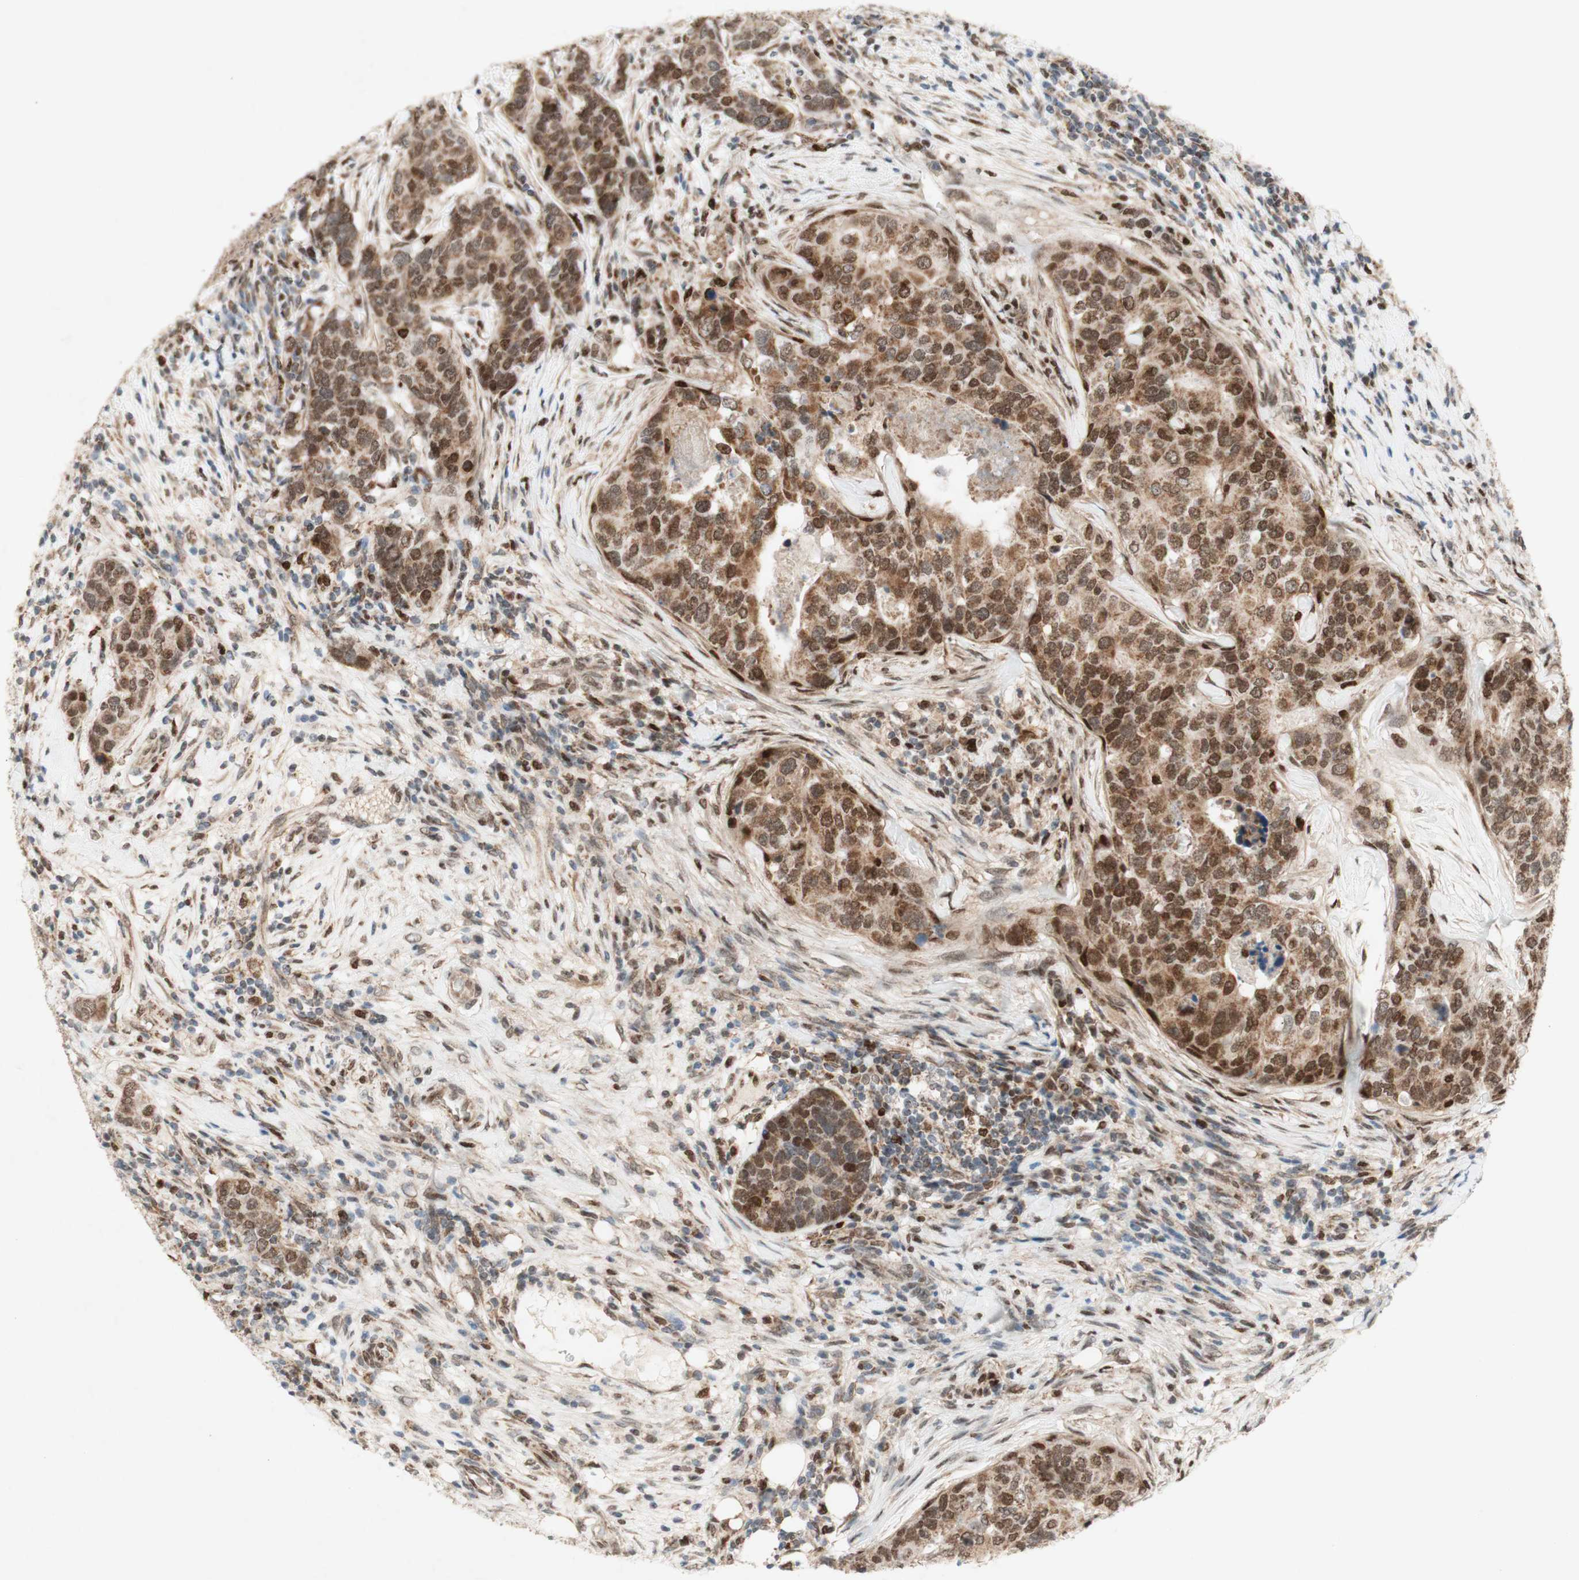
{"staining": {"intensity": "moderate", "quantity": "25%-75%", "location": "cytoplasmic/membranous,nuclear"}, "tissue": "breast cancer", "cell_type": "Tumor cells", "image_type": "cancer", "snomed": [{"axis": "morphology", "description": "Lobular carcinoma"}, {"axis": "topography", "description": "Breast"}], "caption": "Brown immunohistochemical staining in breast cancer displays moderate cytoplasmic/membranous and nuclear positivity in approximately 25%-75% of tumor cells.", "gene": "DNMT3A", "patient": {"sex": "female", "age": 59}}